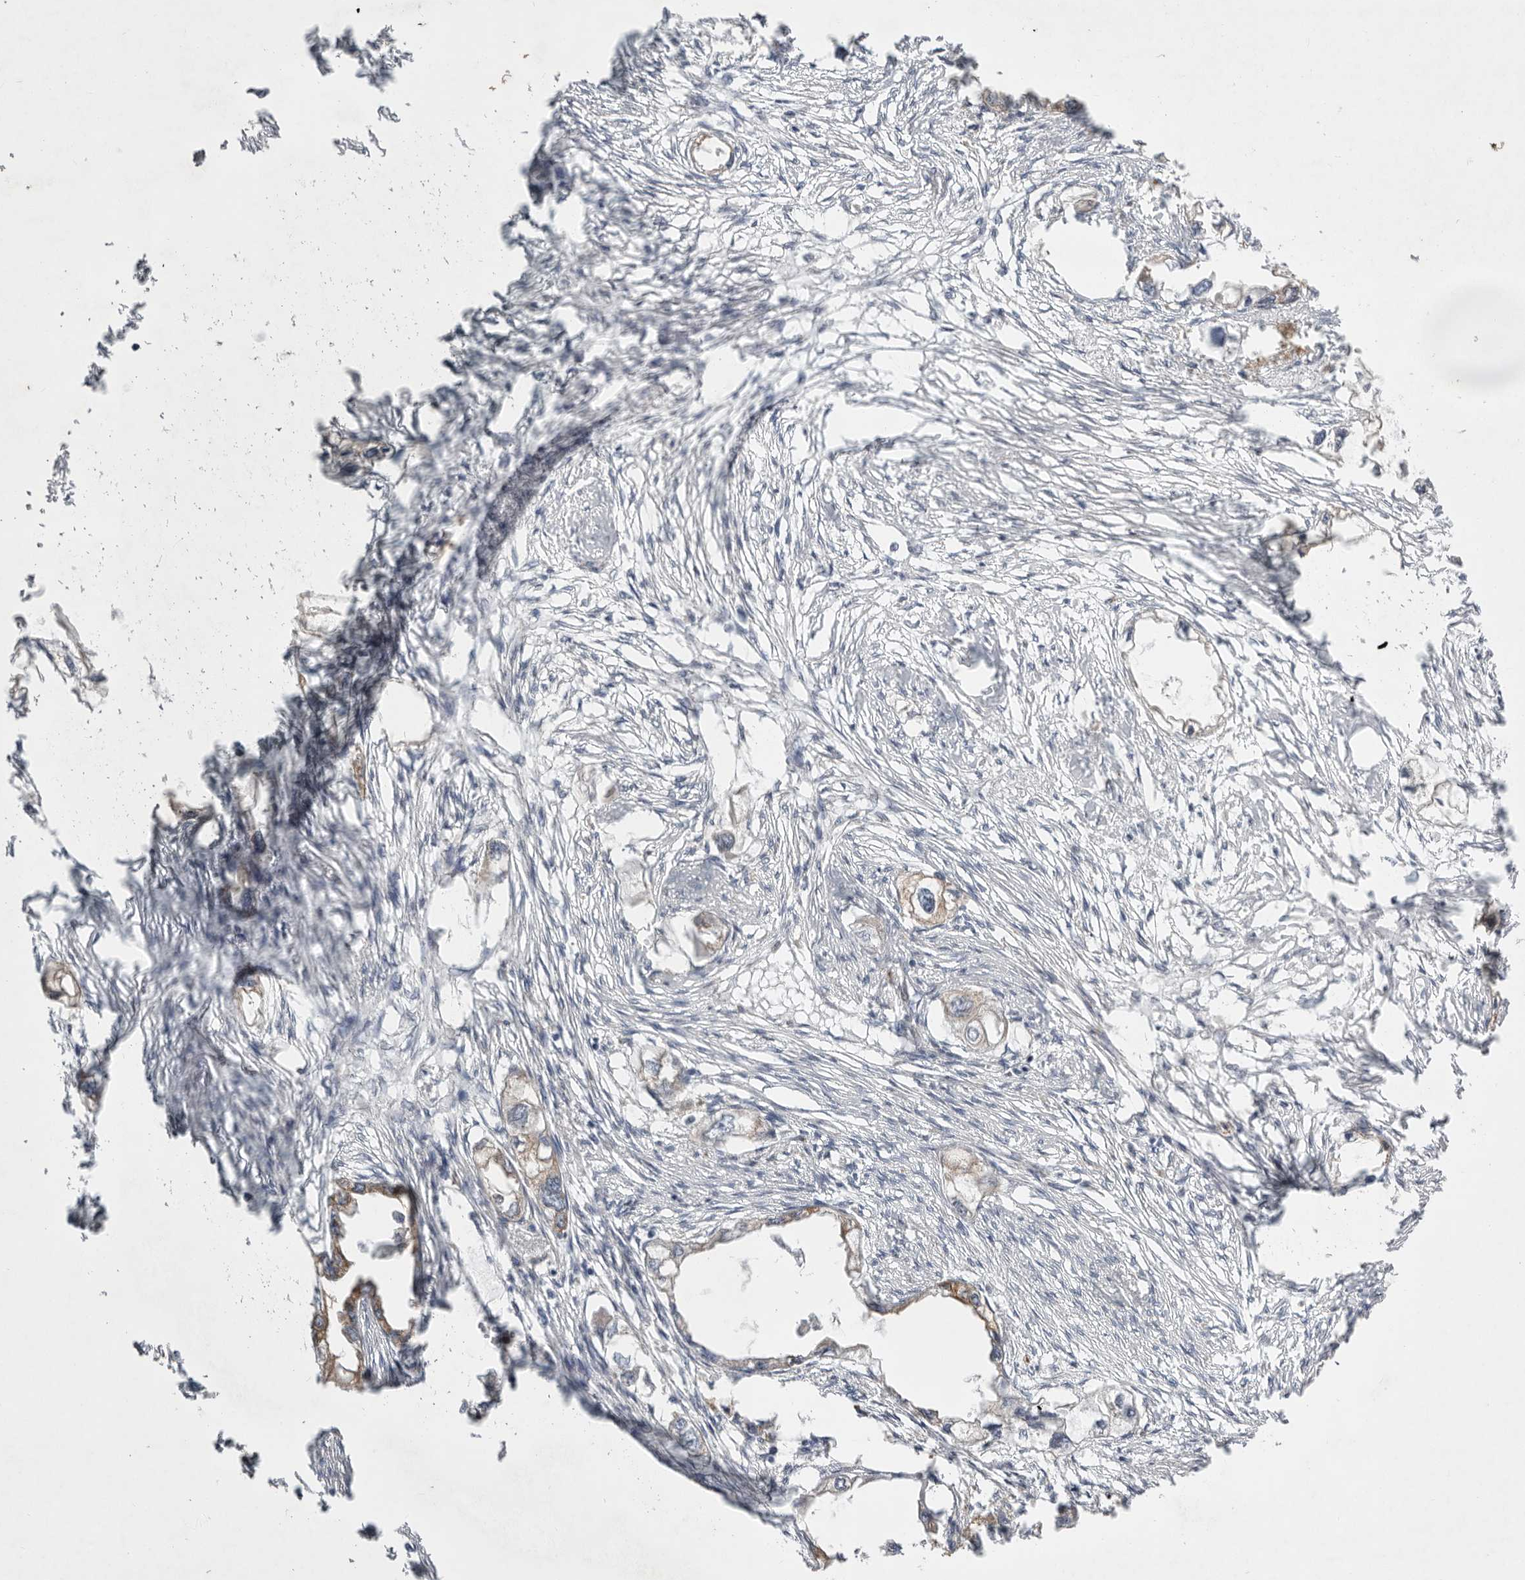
{"staining": {"intensity": "weak", "quantity": "25%-75%", "location": "cytoplasmic/membranous"}, "tissue": "endometrial cancer", "cell_type": "Tumor cells", "image_type": "cancer", "snomed": [{"axis": "morphology", "description": "Adenocarcinoma, NOS"}, {"axis": "morphology", "description": "Adenocarcinoma, metastatic, NOS"}, {"axis": "topography", "description": "Adipose tissue"}, {"axis": "topography", "description": "Endometrium"}], "caption": "Endometrial cancer stained with a brown dye demonstrates weak cytoplasmic/membranous positive positivity in about 25%-75% of tumor cells.", "gene": "GANAB", "patient": {"sex": "female", "age": 67}}